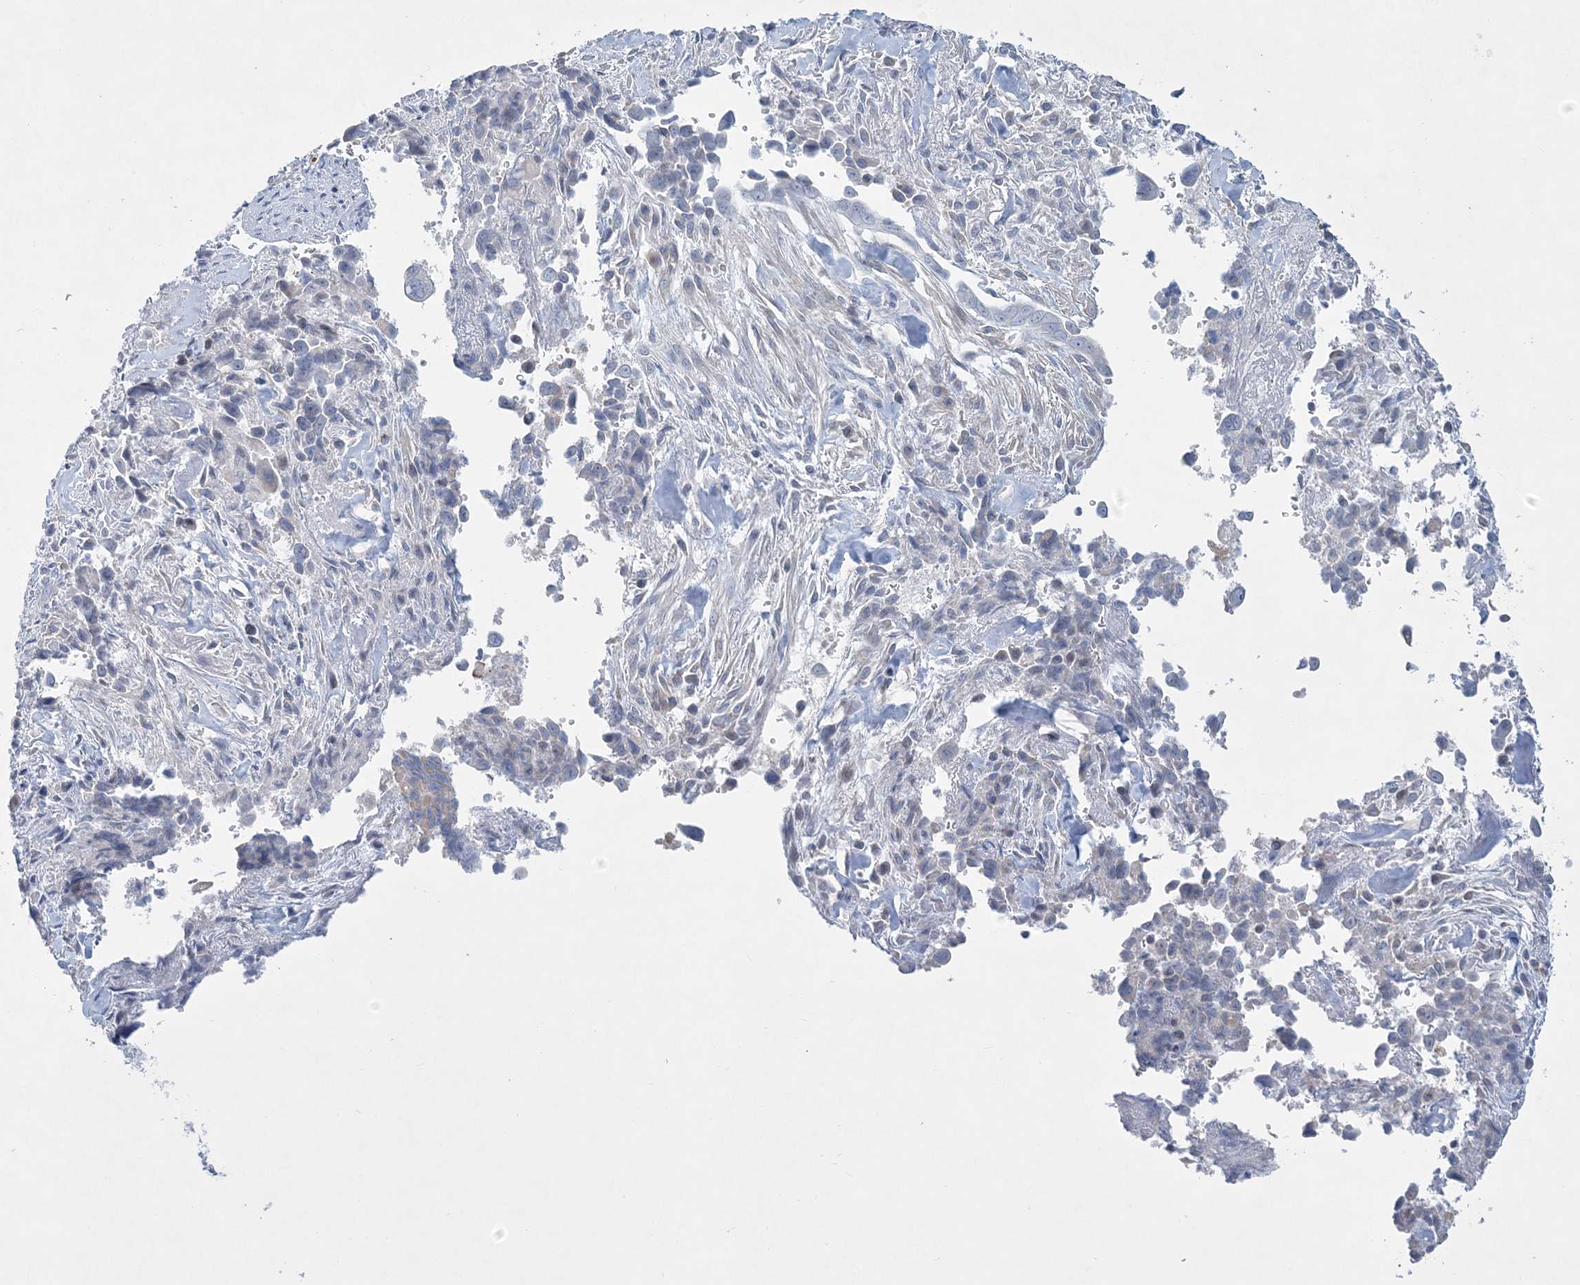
{"staining": {"intensity": "negative", "quantity": "none", "location": "none"}, "tissue": "liver cancer", "cell_type": "Tumor cells", "image_type": "cancer", "snomed": [{"axis": "morphology", "description": "Cholangiocarcinoma"}, {"axis": "topography", "description": "Liver"}], "caption": "DAB (3,3'-diaminobenzidine) immunohistochemical staining of liver cancer shows no significant expression in tumor cells. (DAB (3,3'-diaminobenzidine) IHC, high magnification).", "gene": "TBC1D7", "patient": {"sex": "female", "age": 79}}